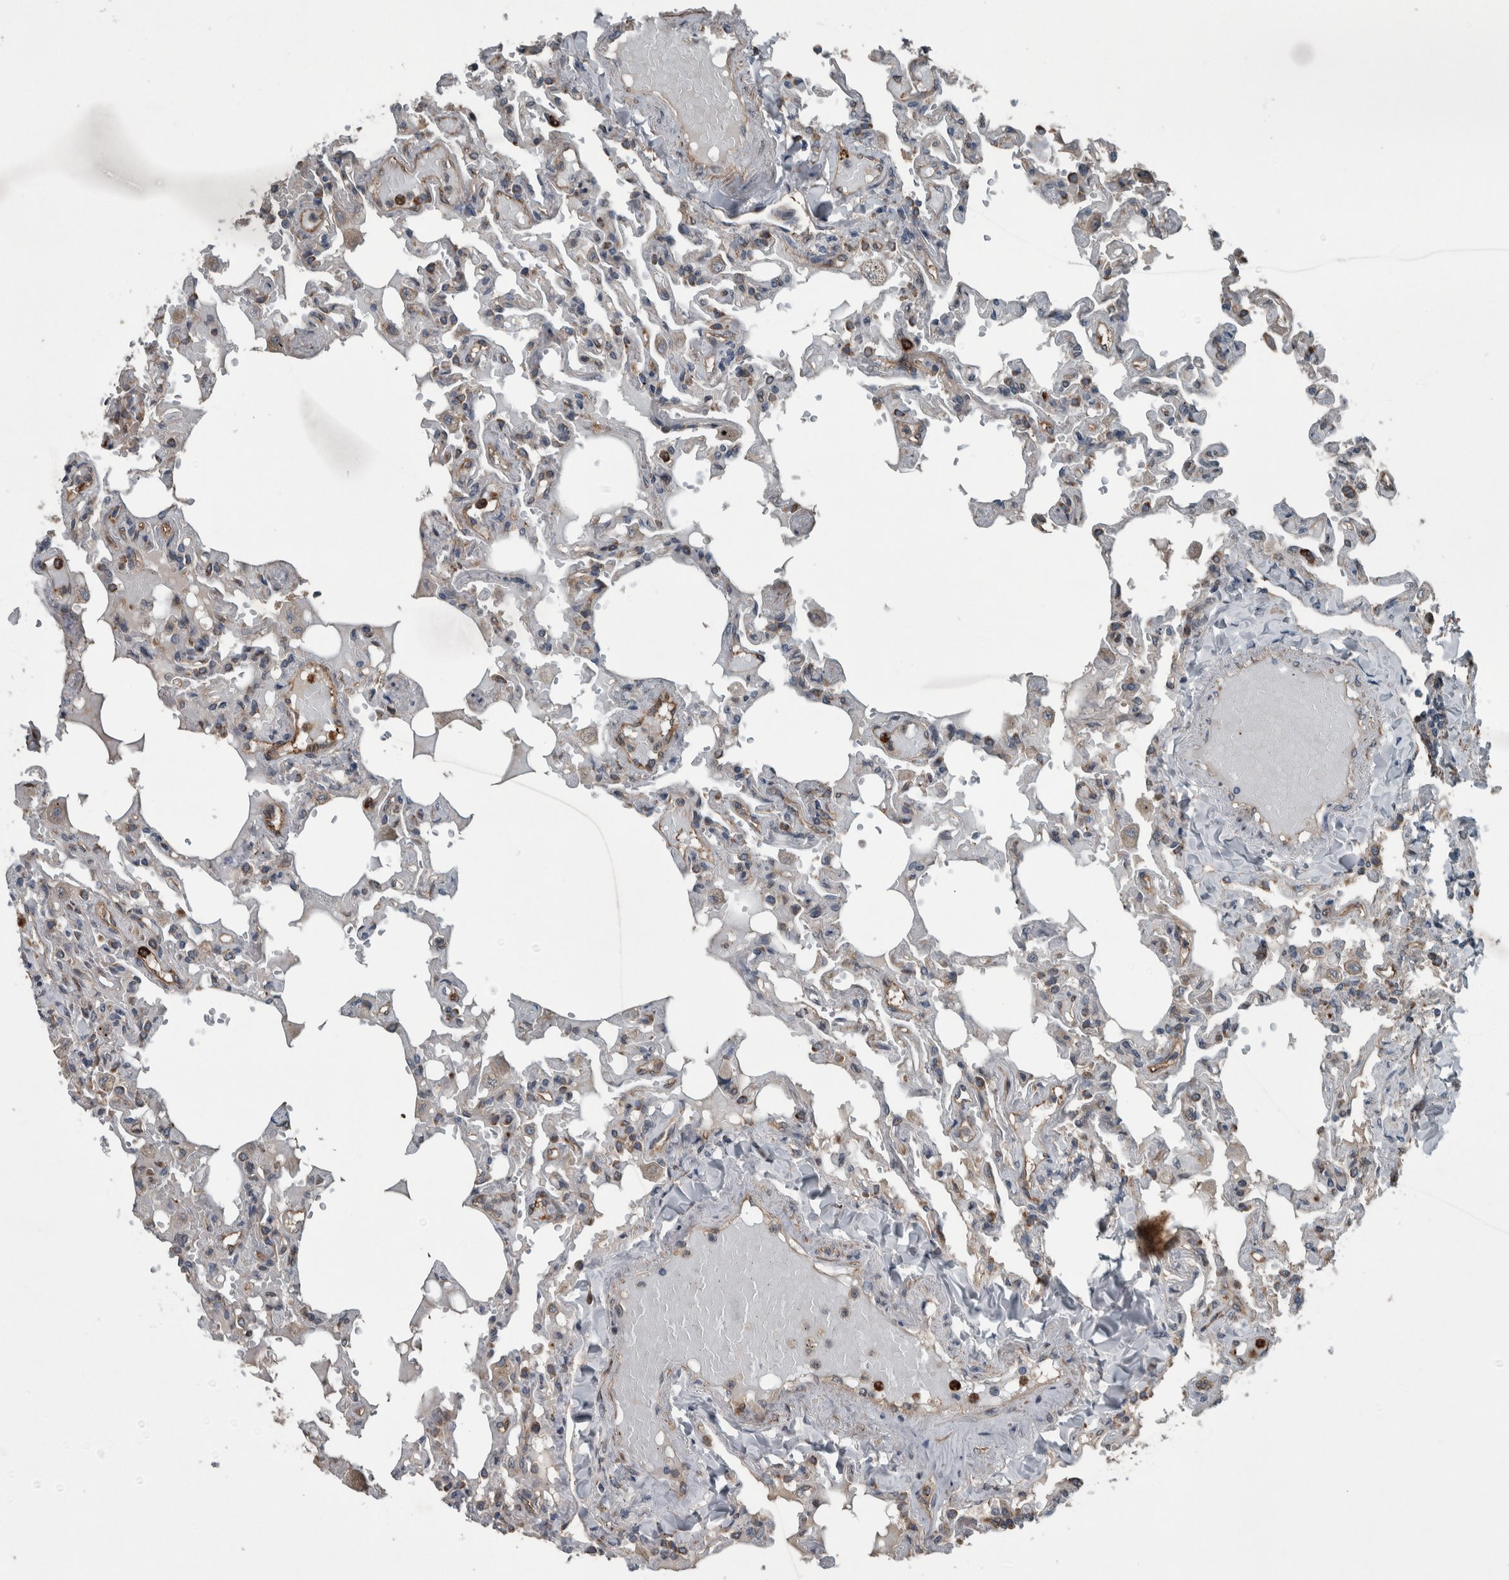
{"staining": {"intensity": "moderate", "quantity": "<25%", "location": "cytoplasmic/membranous"}, "tissue": "lung", "cell_type": "Alveolar cells", "image_type": "normal", "snomed": [{"axis": "morphology", "description": "Normal tissue, NOS"}, {"axis": "topography", "description": "Lung"}], "caption": "A high-resolution histopathology image shows immunohistochemistry (IHC) staining of normal lung, which exhibits moderate cytoplasmic/membranous expression in approximately <25% of alveolar cells.", "gene": "EXOC8", "patient": {"sex": "male", "age": 21}}